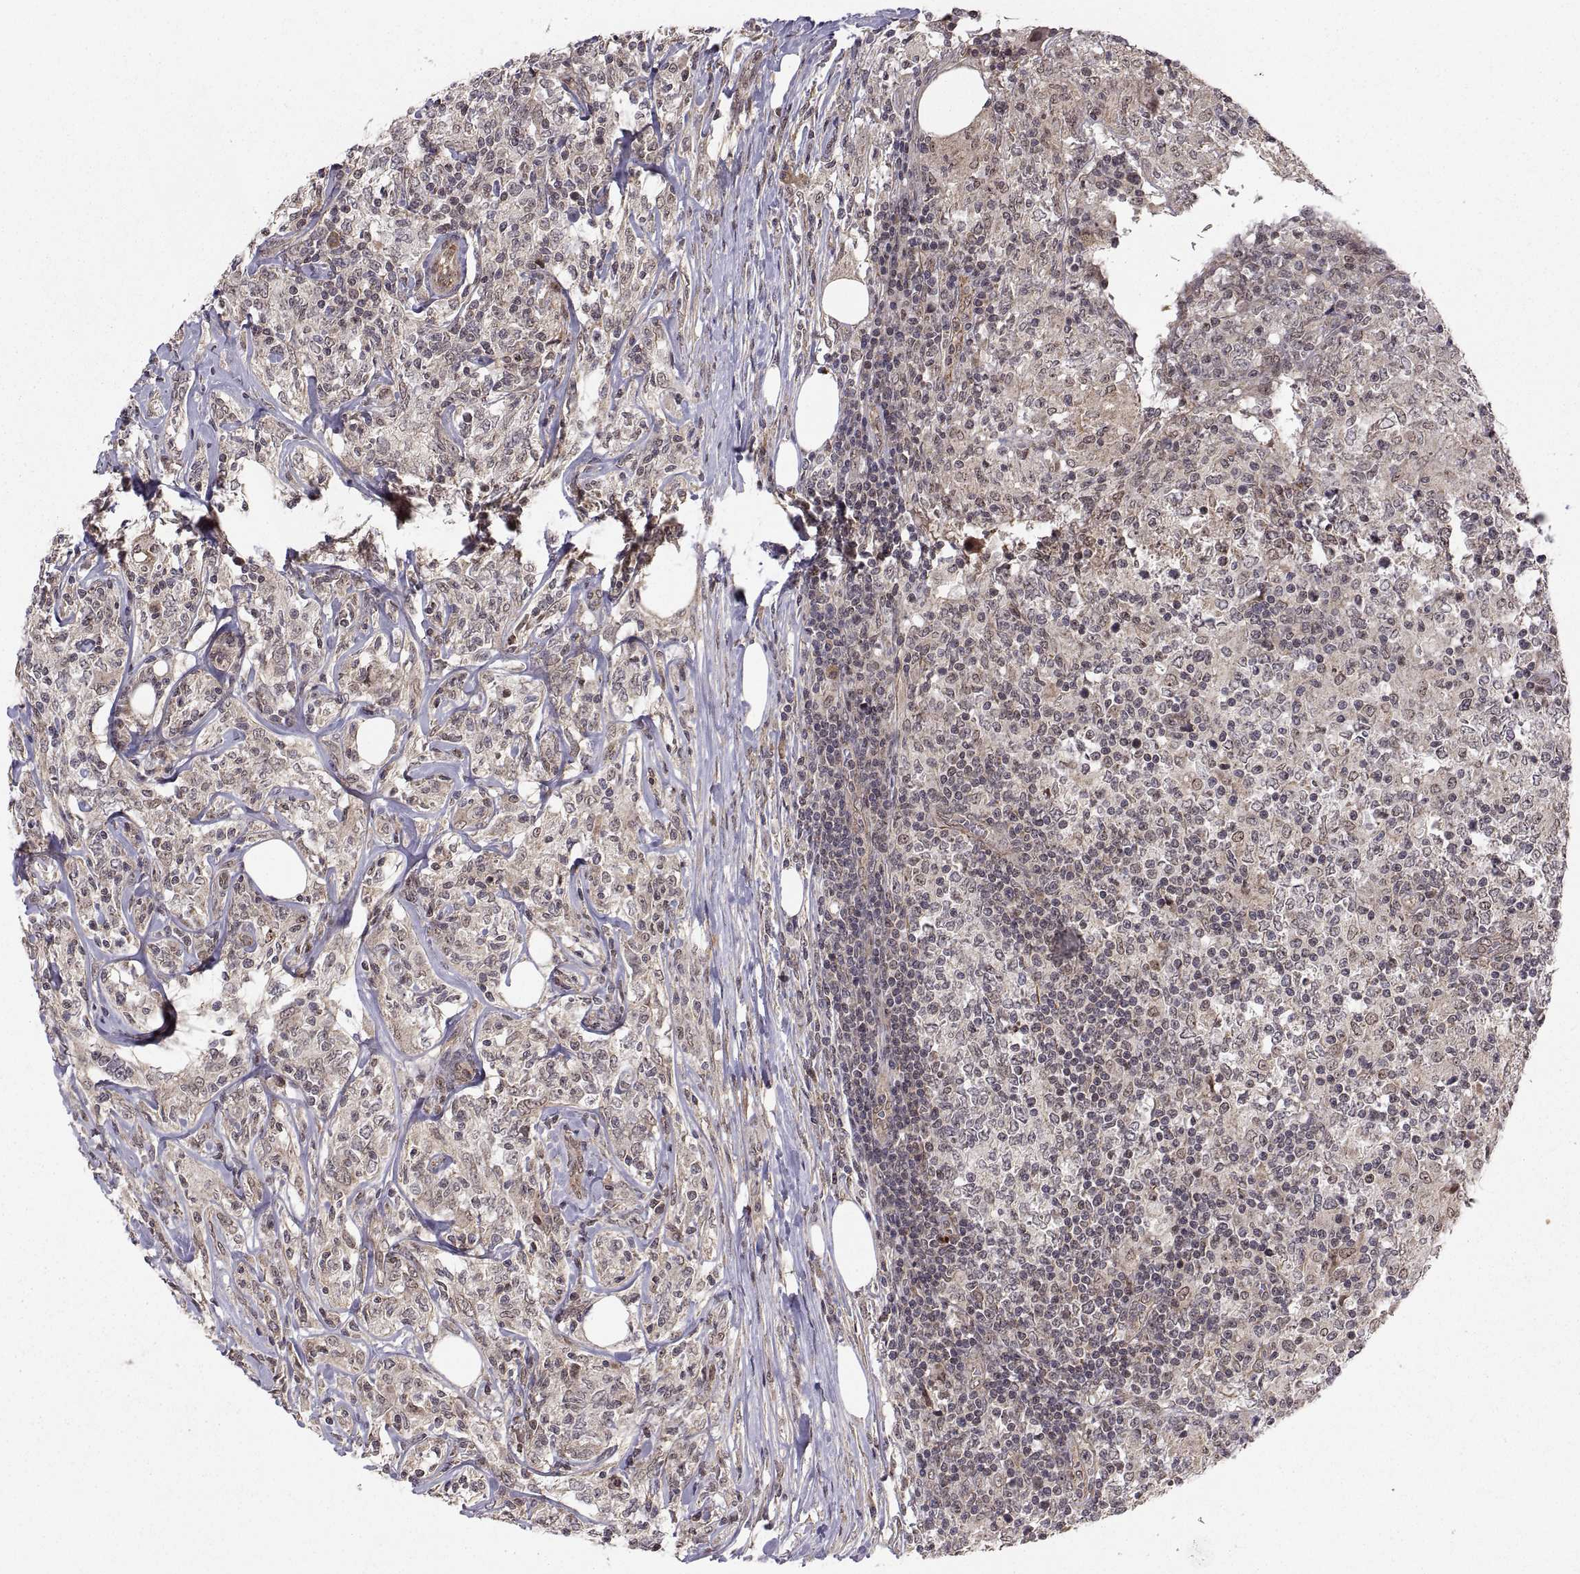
{"staining": {"intensity": "weak", "quantity": ">75%", "location": "cytoplasmic/membranous"}, "tissue": "lymphoma", "cell_type": "Tumor cells", "image_type": "cancer", "snomed": [{"axis": "morphology", "description": "Malignant lymphoma, non-Hodgkin's type, High grade"}, {"axis": "topography", "description": "Lymph node"}], "caption": "DAB immunohistochemical staining of human high-grade malignant lymphoma, non-Hodgkin's type exhibits weak cytoplasmic/membranous protein expression in approximately >75% of tumor cells. The staining was performed using DAB, with brown indicating positive protein expression. Nuclei are stained blue with hematoxylin.", "gene": "ABL2", "patient": {"sex": "female", "age": 84}}